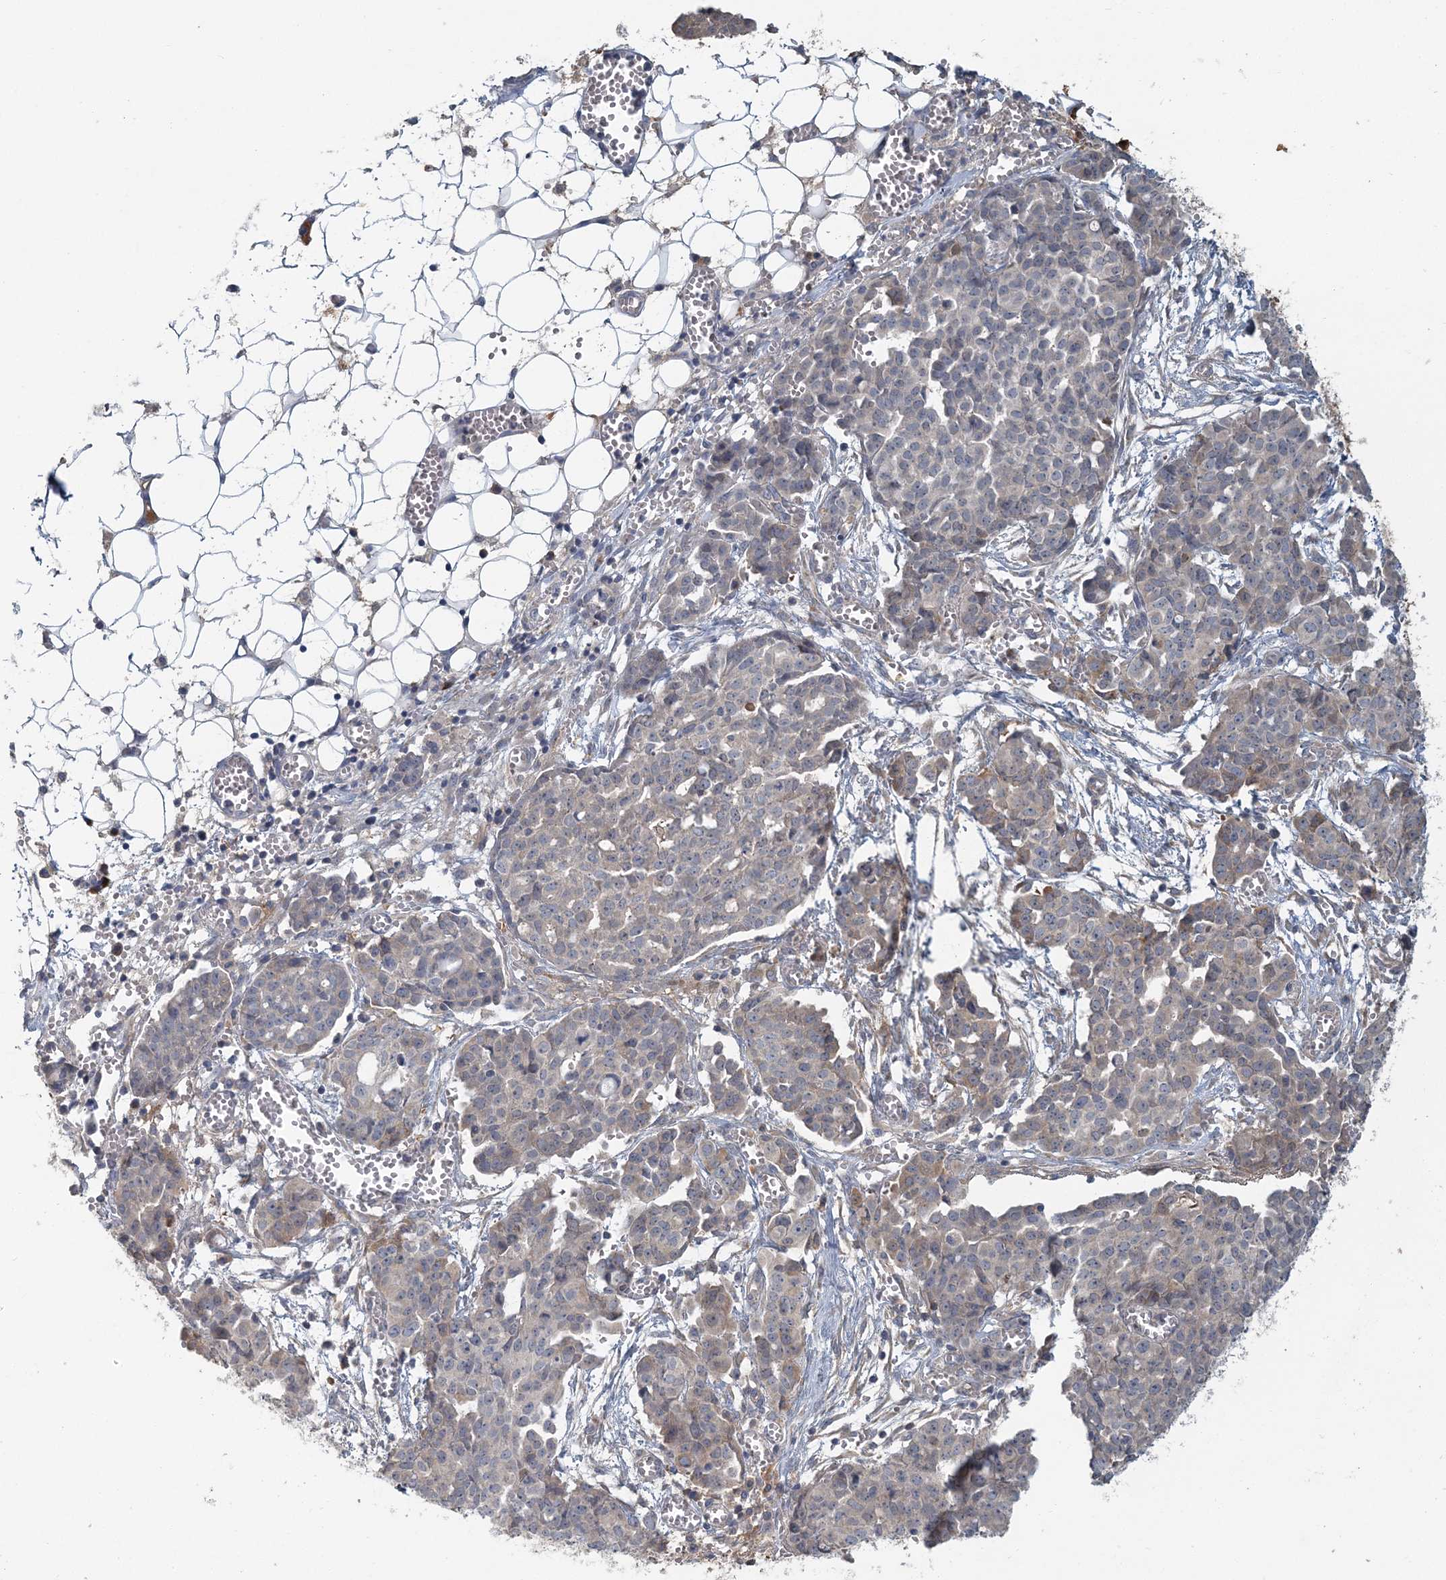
{"staining": {"intensity": "negative", "quantity": "none", "location": "none"}, "tissue": "ovarian cancer", "cell_type": "Tumor cells", "image_type": "cancer", "snomed": [{"axis": "morphology", "description": "Cystadenocarcinoma, serous, NOS"}, {"axis": "topography", "description": "Soft tissue"}, {"axis": "topography", "description": "Ovary"}], "caption": "DAB immunohistochemical staining of ovarian cancer (serous cystadenocarcinoma) displays no significant staining in tumor cells.", "gene": "RNF25", "patient": {"sex": "female", "age": 57}}